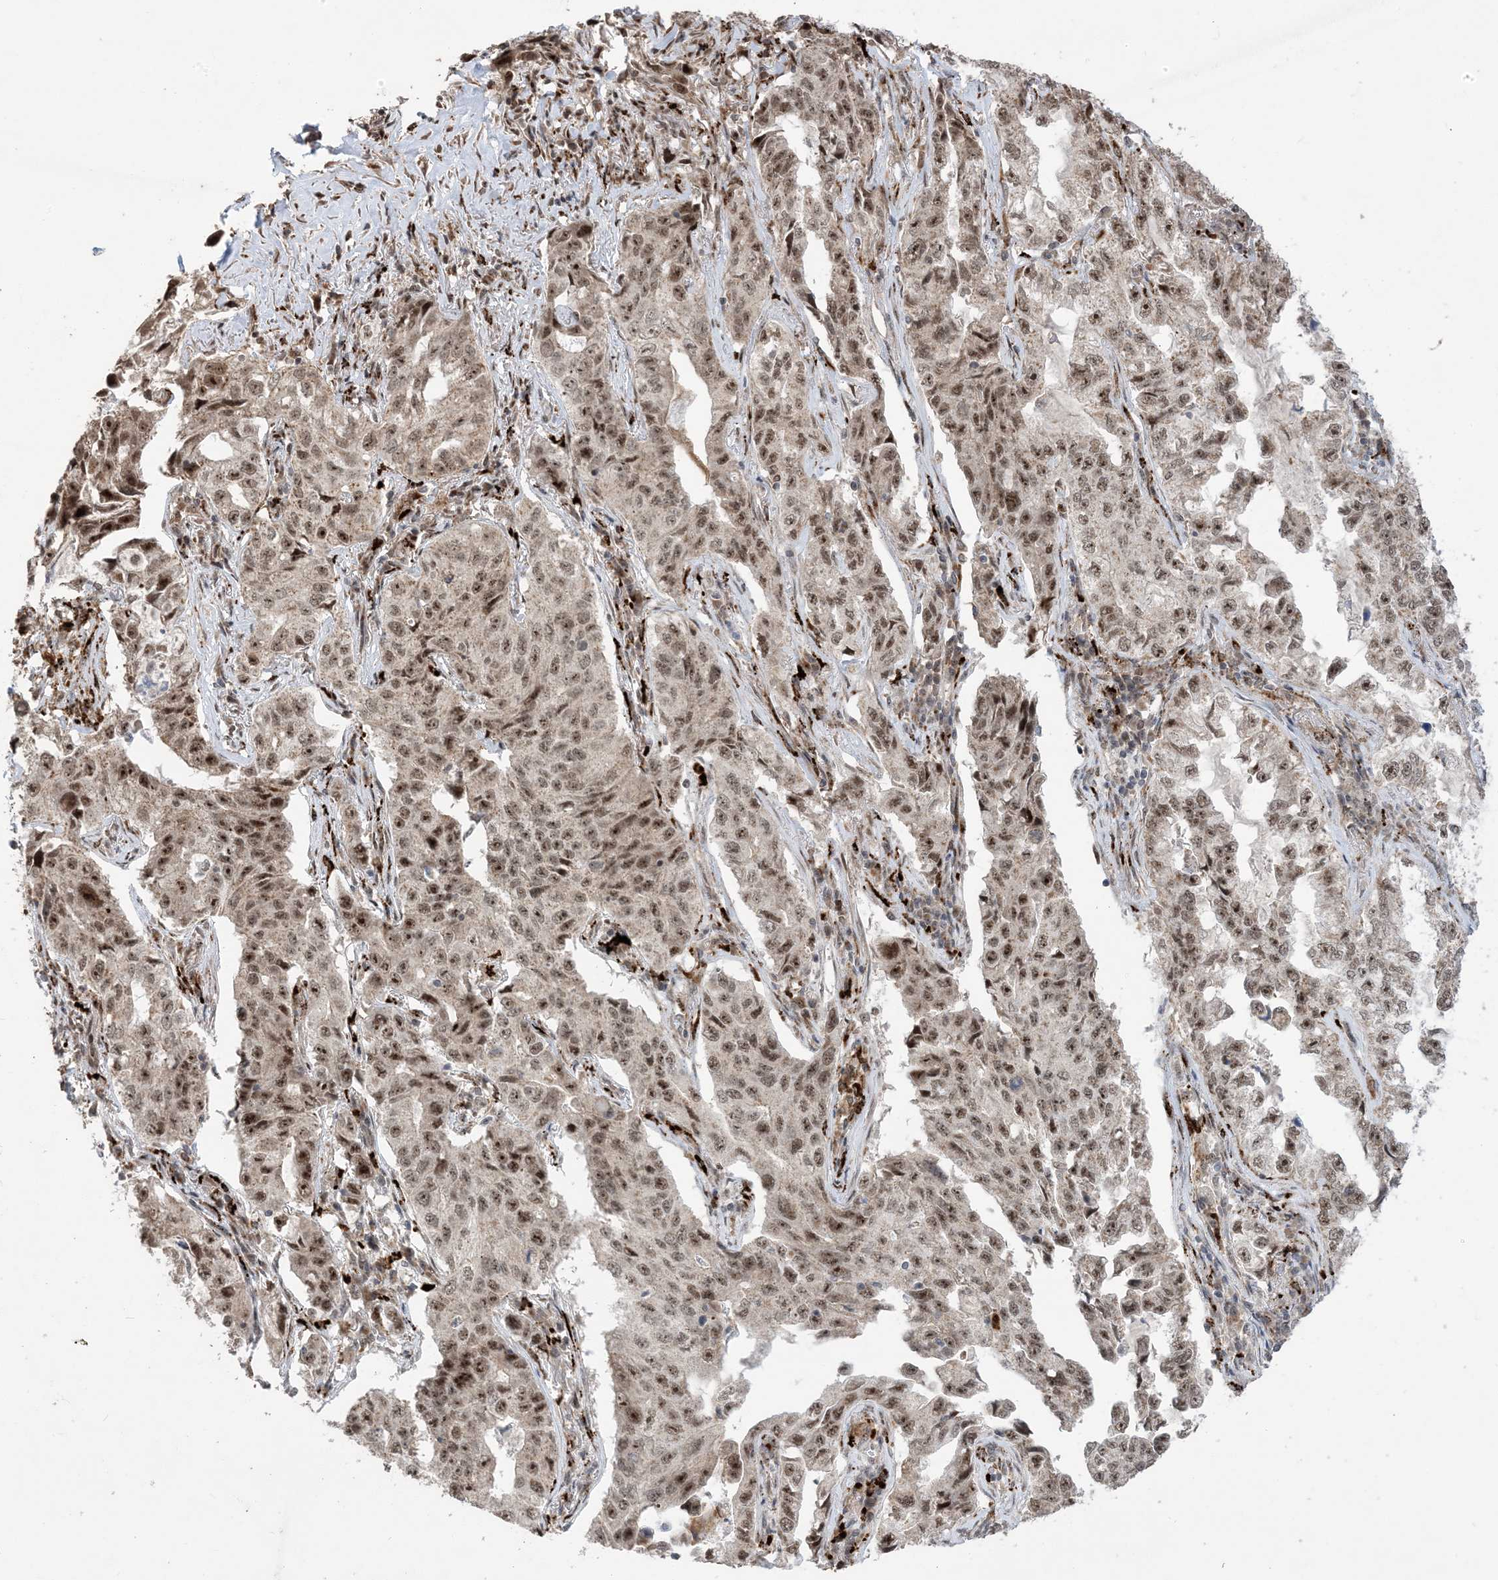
{"staining": {"intensity": "moderate", "quantity": ">75%", "location": "nuclear"}, "tissue": "lung cancer", "cell_type": "Tumor cells", "image_type": "cancer", "snomed": [{"axis": "morphology", "description": "Adenocarcinoma, NOS"}, {"axis": "topography", "description": "Lung"}], "caption": "About >75% of tumor cells in human lung cancer reveal moderate nuclear protein positivity as visualized by brown immunohistochemical staining.", "gene": "FAM9B", "patient": {"sex": "female", "age": 51}}